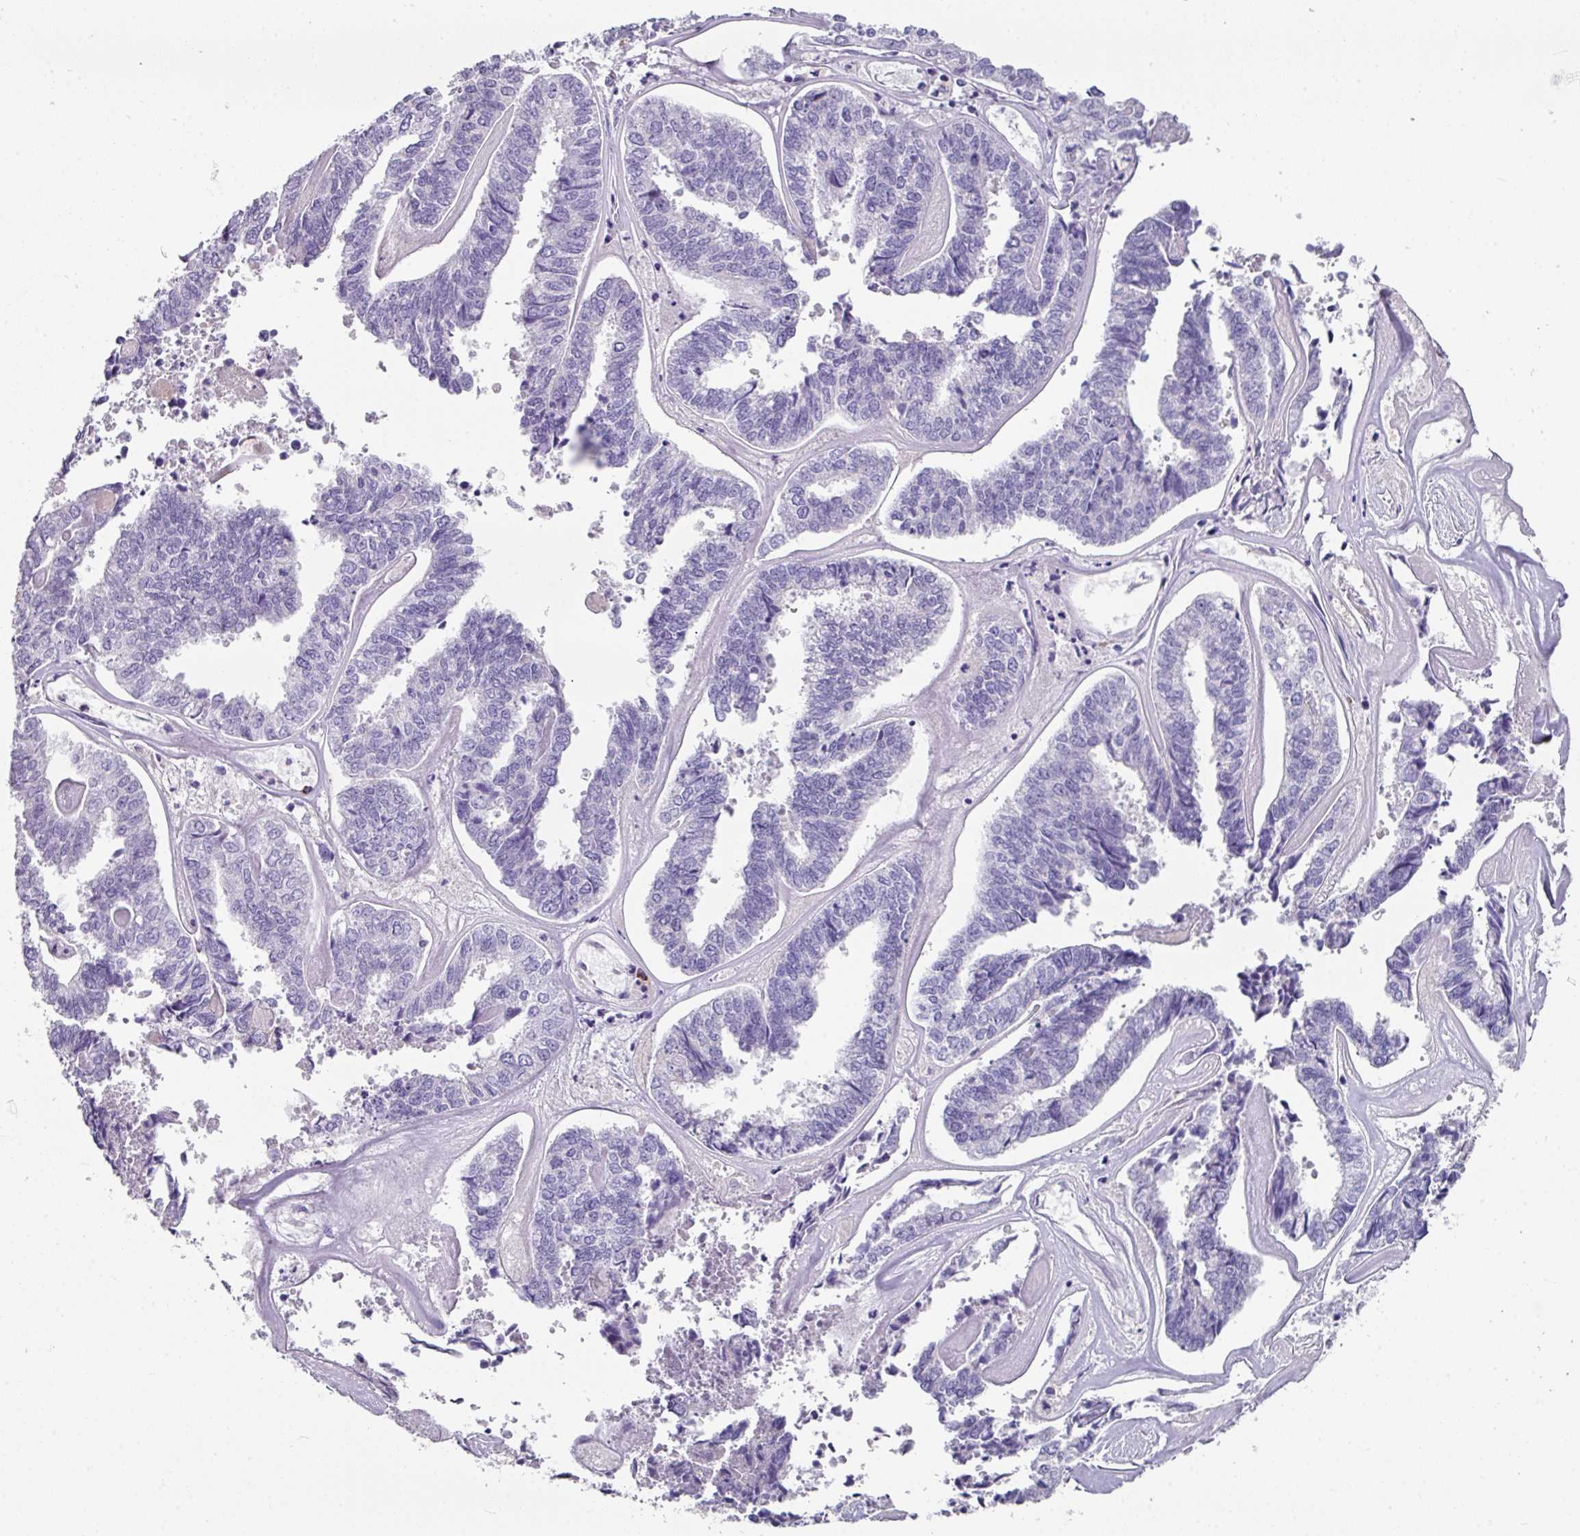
{"staining": {"intensity": "negative", "quantity": "none", "location": "none"}, "tissue": "endometrial cancer", "cell_type": "Tumor cells", "image_type": "cancer", "snomed": [{"axis": "morphology", "description": "Adenocarcinoma, NOS"}, {"axis": "topography", "description": "Endometrium"}], "caption": "An image of human adenocarcinoma (endometrial) is negative for staining in tumor cells.", "gene": "CPVL", "patient": {"sex": "female", "age": 73}}